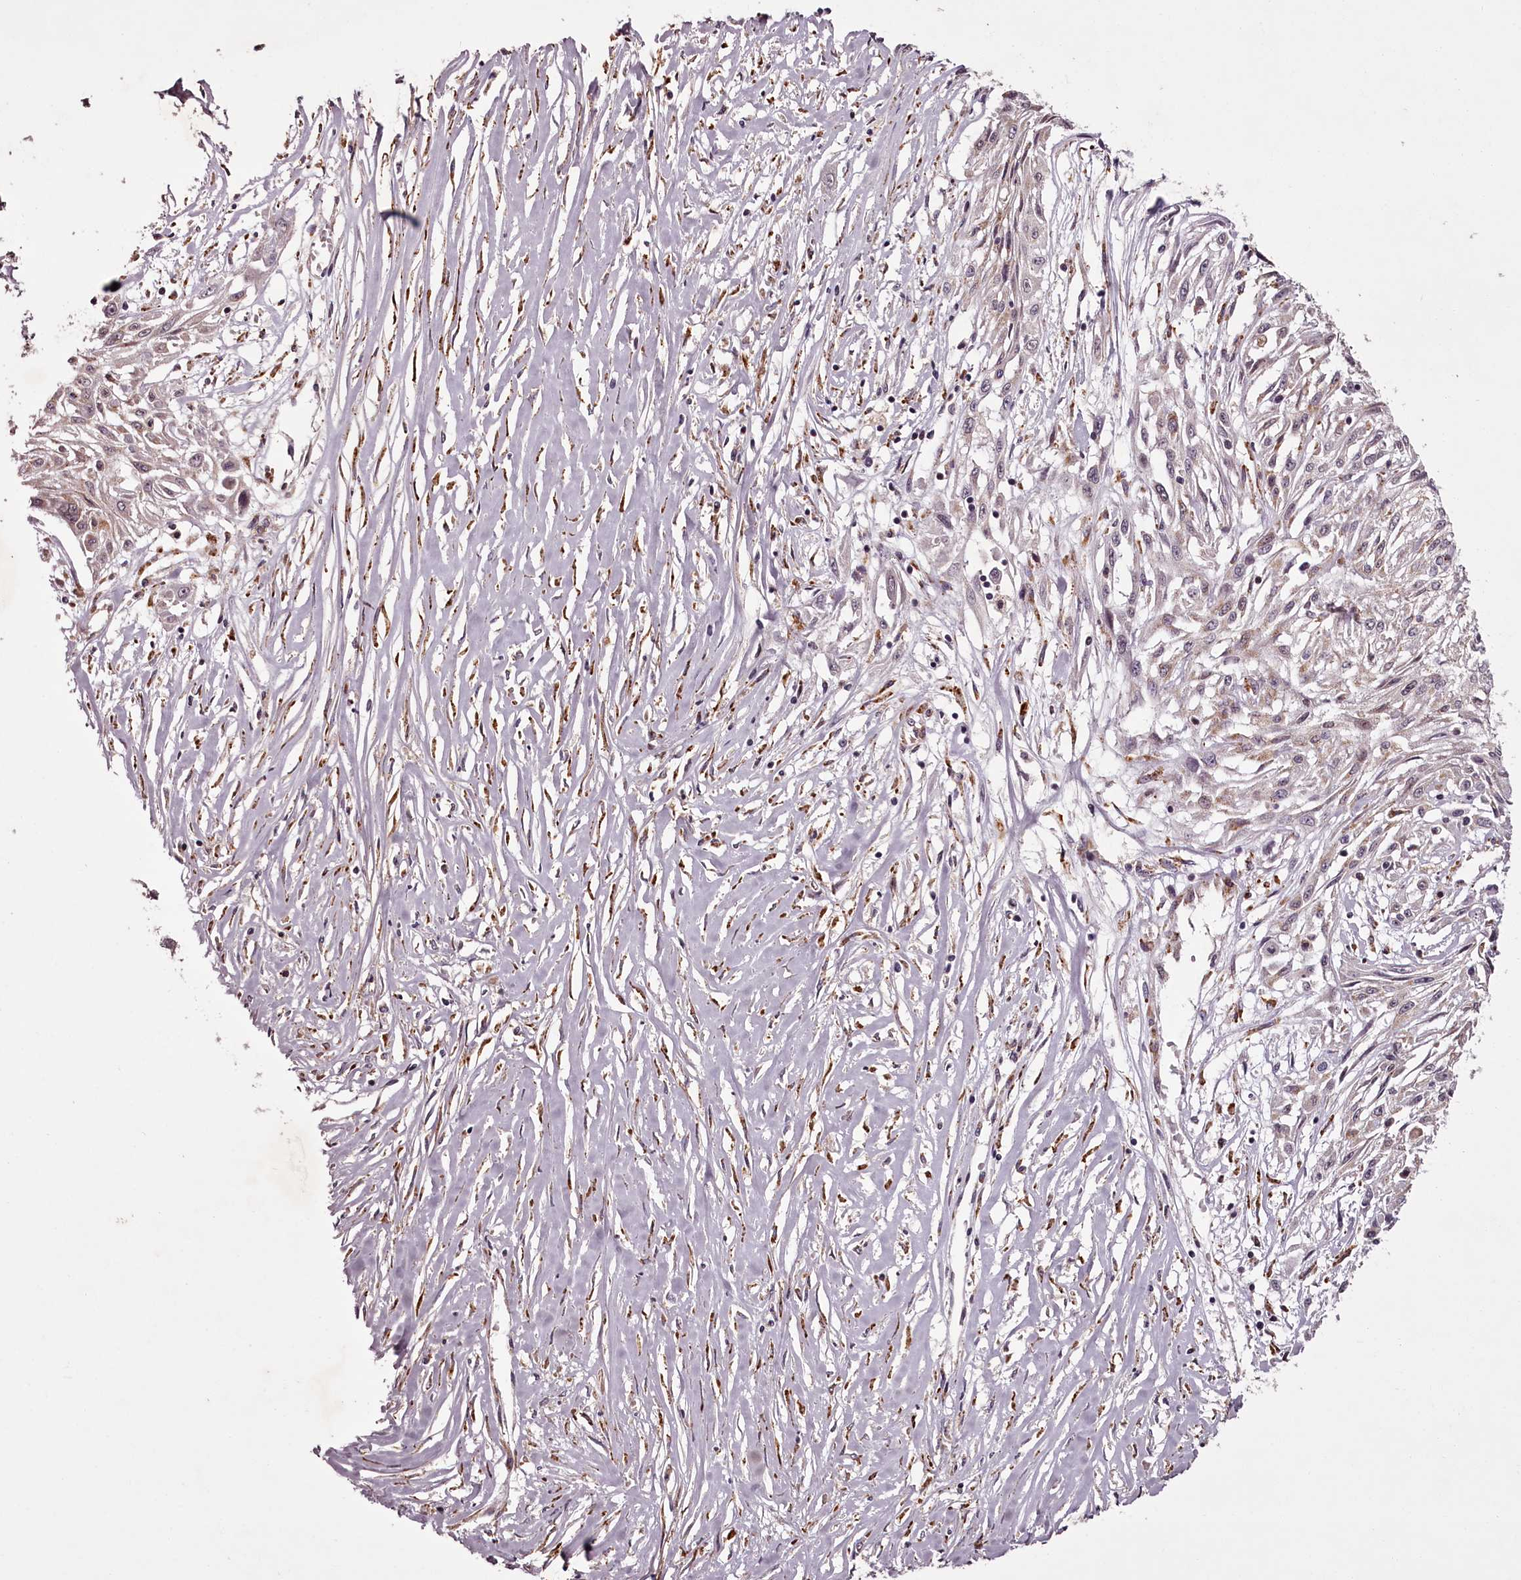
{"staining": {"intensity": "weak", "quantity": "<25%", "location": "nuclear"}, "tissue": "skin cancer", "cell_type": "Tumor cells", "image_type": "cancer", "snomed": [{"axis": "morphology", "description": "Squamous cell carcinoma, NOS"}, {"axis": "morphology", "description": "Squamous cell carcinoma, metastatic, NOS"}, {"axis": "topography", "description": "Skin"}, {"axis": "topography", "description": "Lymph node"}], "caption": "Protein analysis of skin metastatic squamous cell carcinoma displays no significant positivity in tumor cells.", "gene": "CCDC92", "patient": {"sex": "male", "age": 75}}